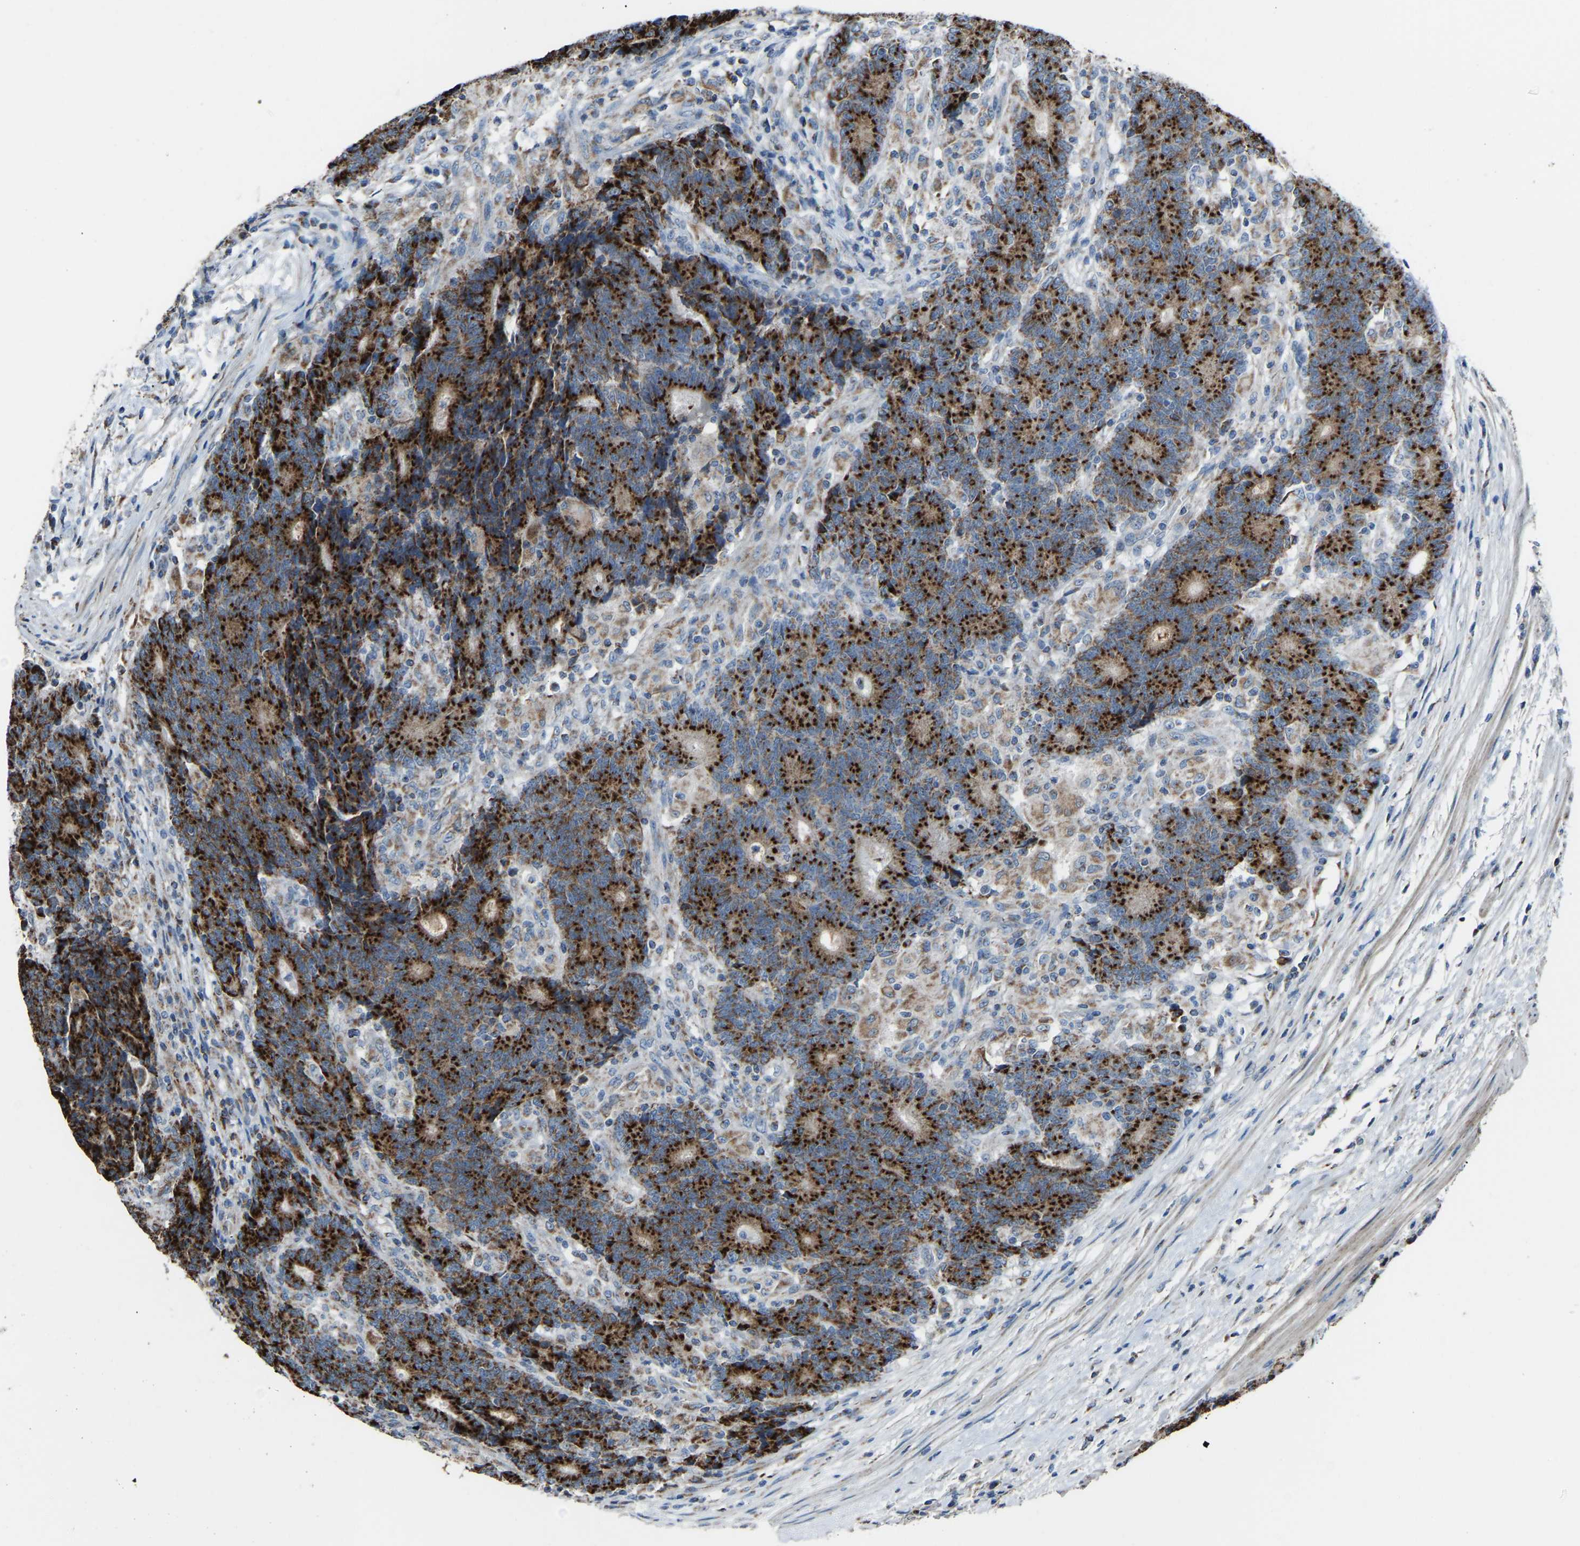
{"staining": {"intensity": "strong", "quantity": ">75%", "location": "cytoplasmic/membranous"}, "tissue": "colorectal cancer", "cell_type": "Tumor cells", "image_type": "cancer", "snomed": [{"axis": "morphology", "description": "Normal tissue, NOS"}, {"axis": "morphology", "description": "Adenocarcinoma, NOS"}, {"axis": "topography", "description": "Colon"}], "caption": "About >75% of tumor cells in human colorectal cancer (adenocarcinoma) show strong cytoplasmic/membranous protein staining as visualized by brown immunohistochemical staining.", "gene": "CANT1", "patient": {"sex": "female", "age": 75}}